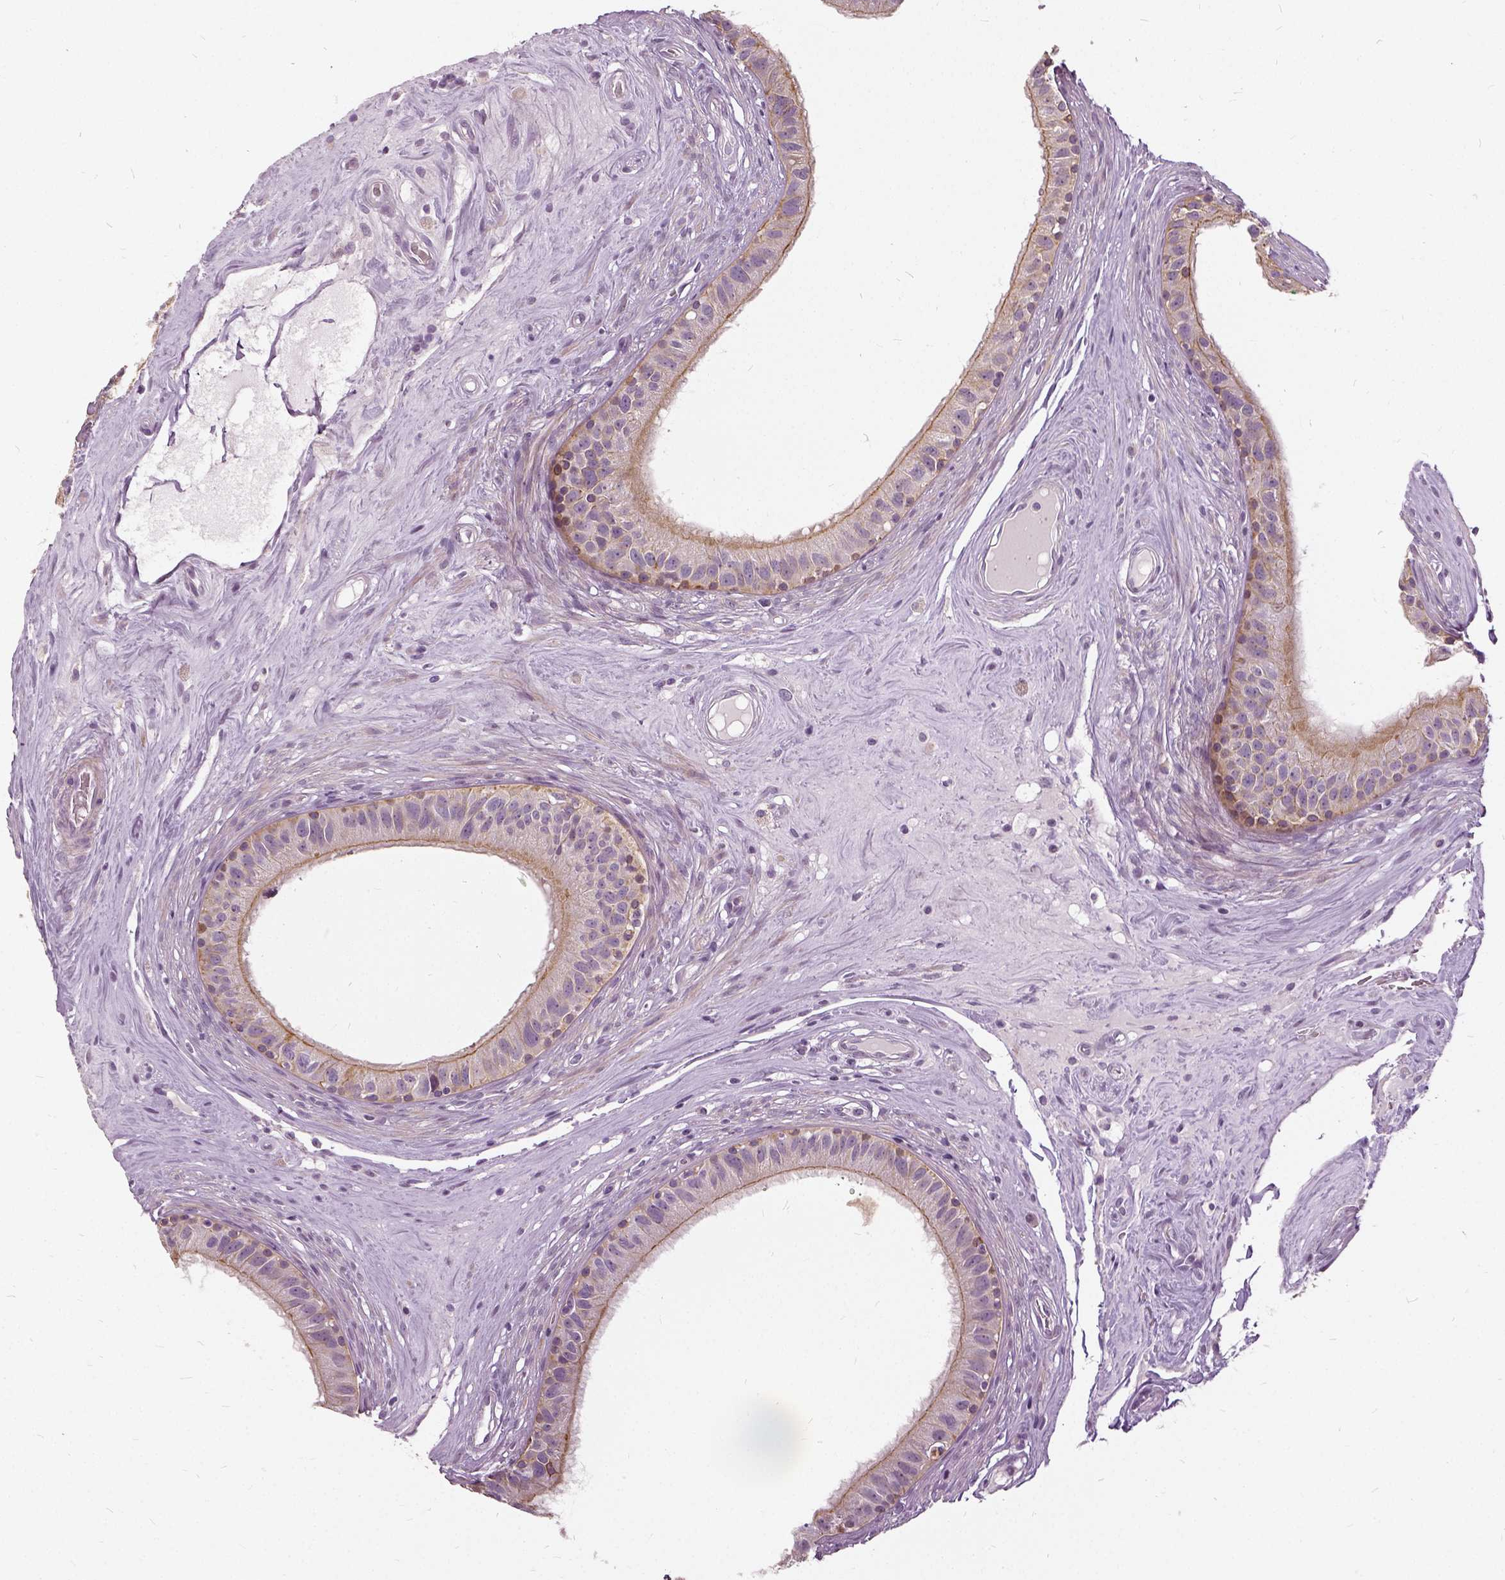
{"staining": {"intensity": "weak", "quantity": "25%-75%", "location": "cytoplasmic/membranous"}, "tissue": "epididymis", "cell_type": "Glandular cells", "image_type": "normal", "snomed": [{"axis": "morphology", "description": "Normal tissue, NOS"}, {"axis": "topography", "description": "Epididymis"}], "caption": "Weak cytoplasmic/membranous expression is identified in about 25%-75% of glandular cells in unremarkable epididymis.", "gene": "ILRUN", "patient": {"sex": "male", "age": 59}}